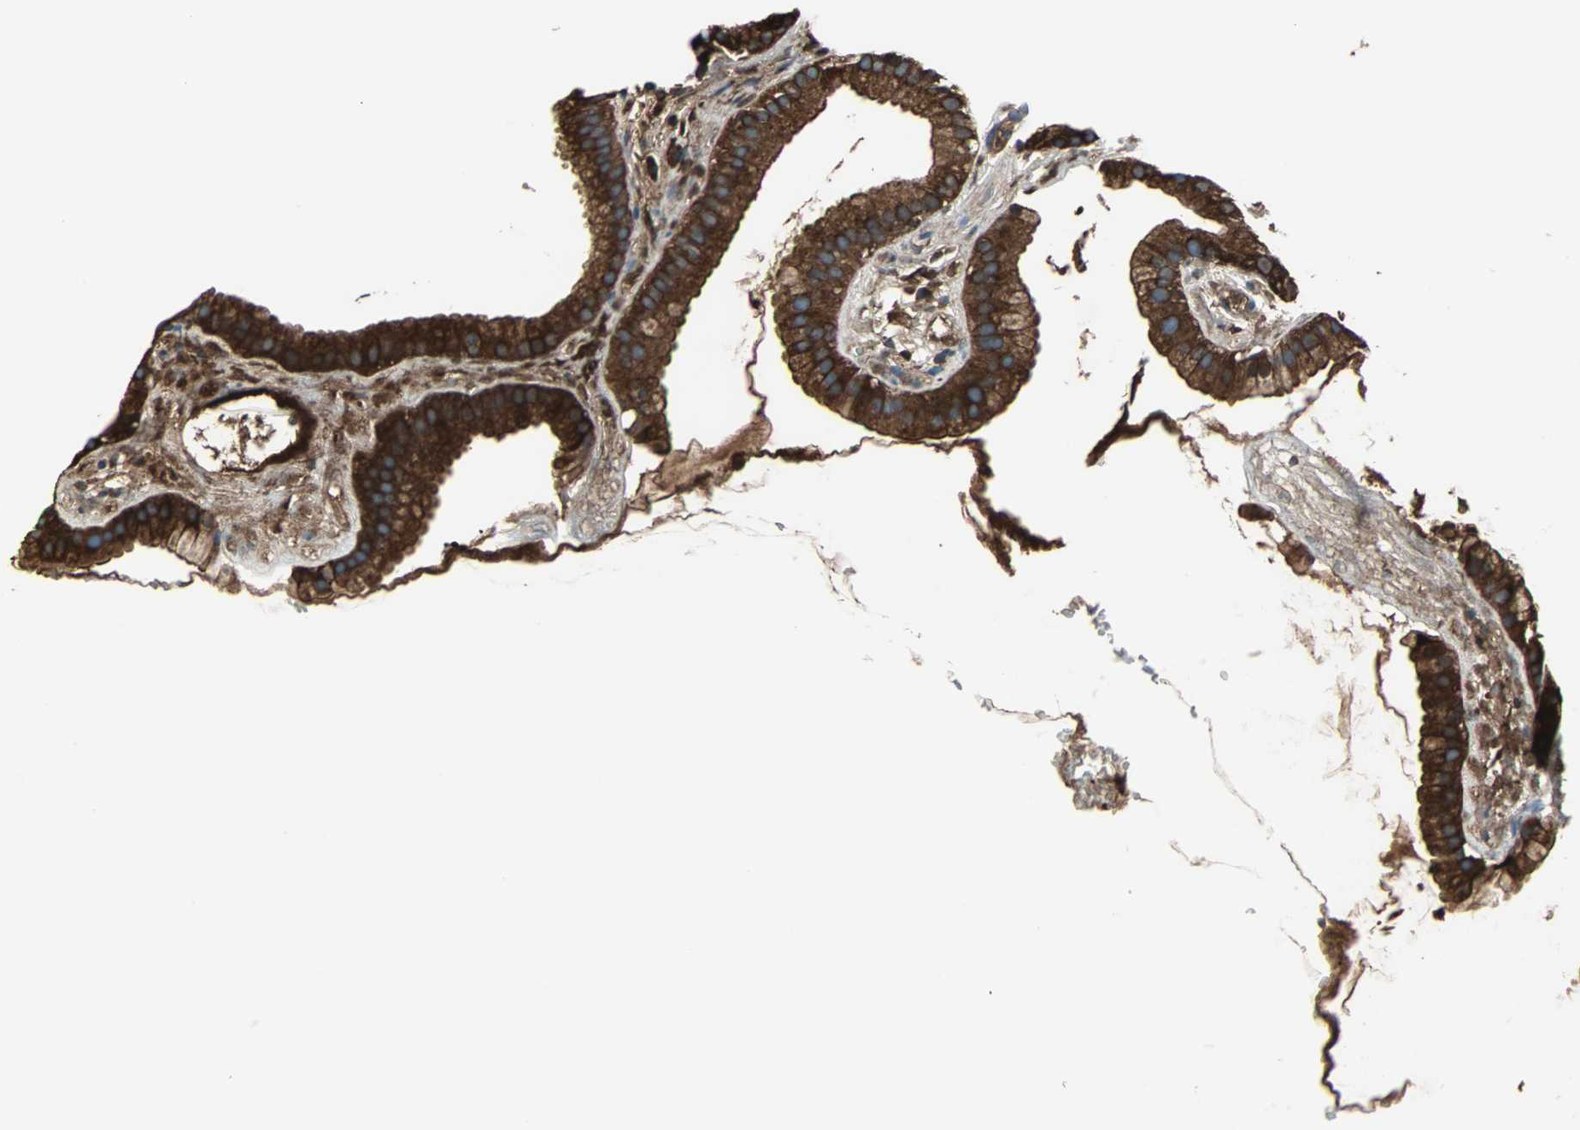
{"staining": {"intensity": "strong", "quantity": ">75%", "location": "cytoplasmic/membranous"}, "tissue": "gallbladder", "cell_type": "Glandular cells", "image_type": "normal", "snomed": [{"axis": "morphology", "description": "Normal tissue, NOS"}, {"axis": "topography", "description": "Gallbladder"}], "caption": "IHC photomicrograph of benign gallbladder stained for a protein (brown), which exhibits high levels of strong cytoplasmic/membranous staining in about >75% of glandular cells.", "gene": "ACTN1", "patient": {"sex": "female", "age": 64}}